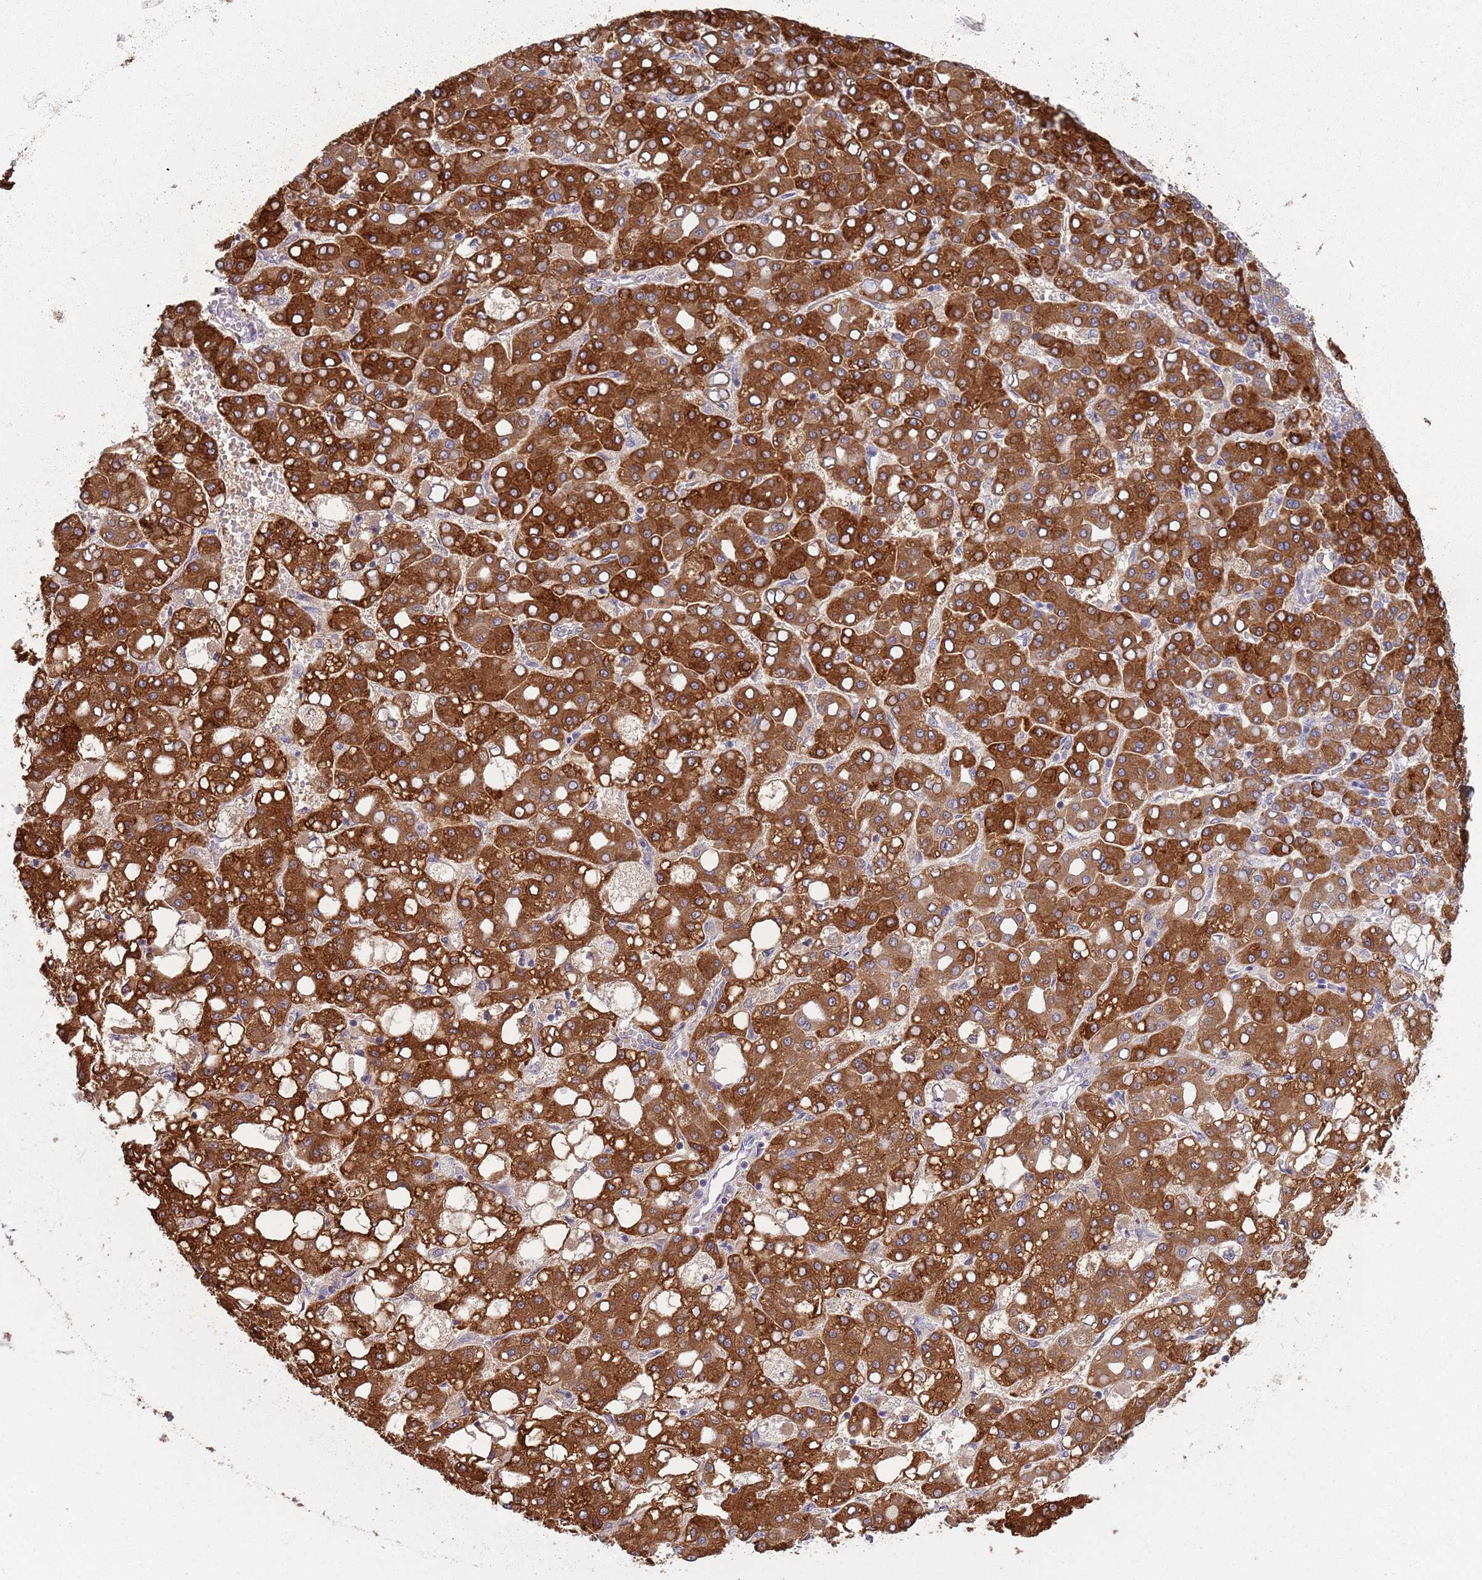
{"staining": {"intensity": "strong", "quantity": ">75%", "location": "cytoplasmic/membranous"}, "tissue": "liver cancer", "cell_type": "Tumor cells", "image_type": "cancer", "snomed": [{"axis": "morphology", "description": "Carcinoma, Hepatocellular, NOS"}, {"axis": "topography", "description": "Liver"}], "caption": "DAB (3,3'-diaminobenzidine) immunohistochemical staining of human liver hepatocellular carcinoma reveals strong cytoplasmic/membranous protein staining in approximately >75% of tumor cells.", "gene": "COQ5", "patient": {"sex": "male", "age": 65}}